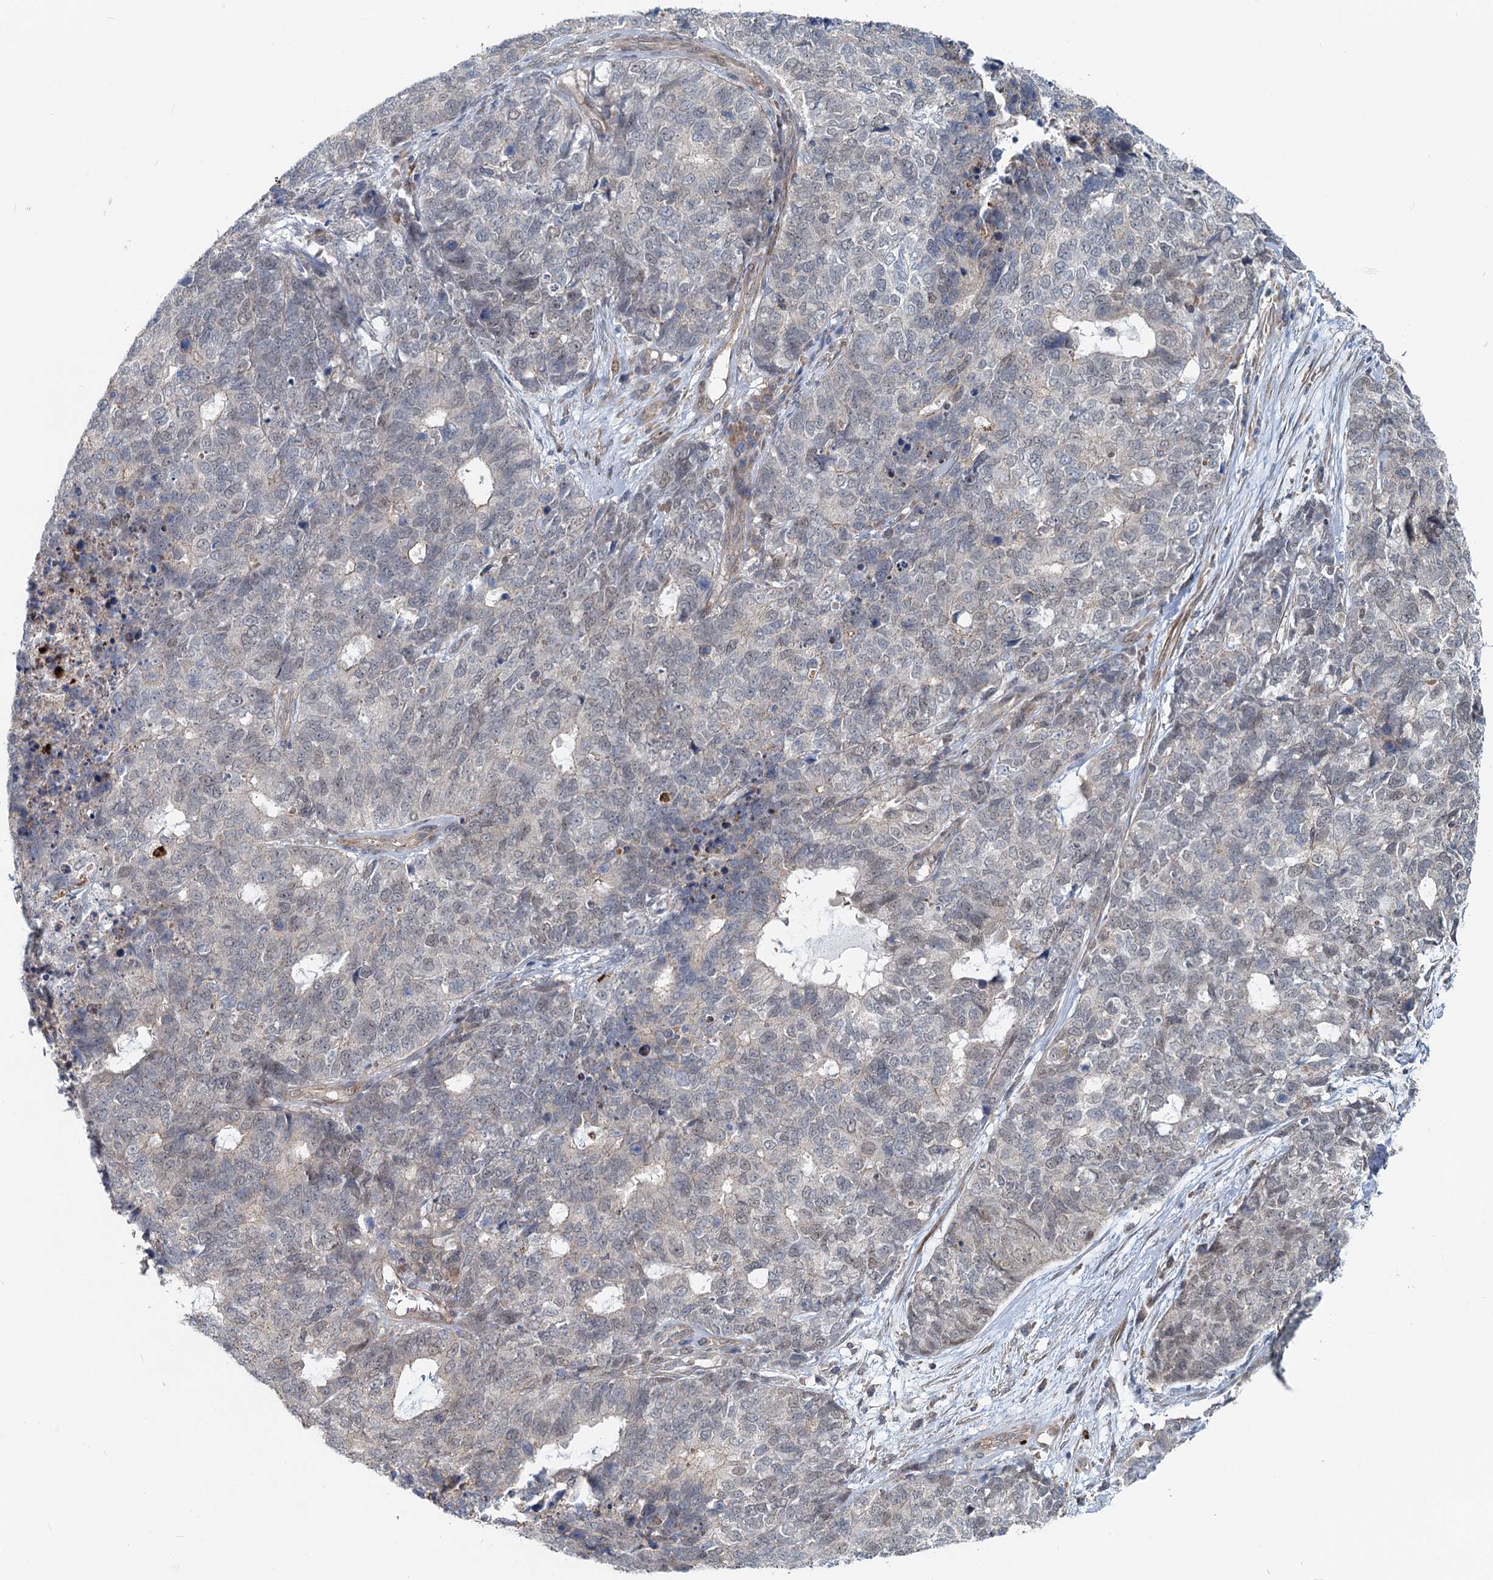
{"staining": {"intensity": "negative", "quantity": "none", "location": "none"}, "tissue": "cervical cancer", "cell_type": "Tumor cells", "image_type": "cancer", "snomed": [{"axis": "morphology", "description": "Squamous cell carcinoma, NOS"}, {"axis": "topography", "description": "Cervix"}], "caption": "Image shows no protein staining in tumor cells of cervical cancer tissue.", "gene": "ADCY2", "patient": {"sex": "female", "age": 63}}